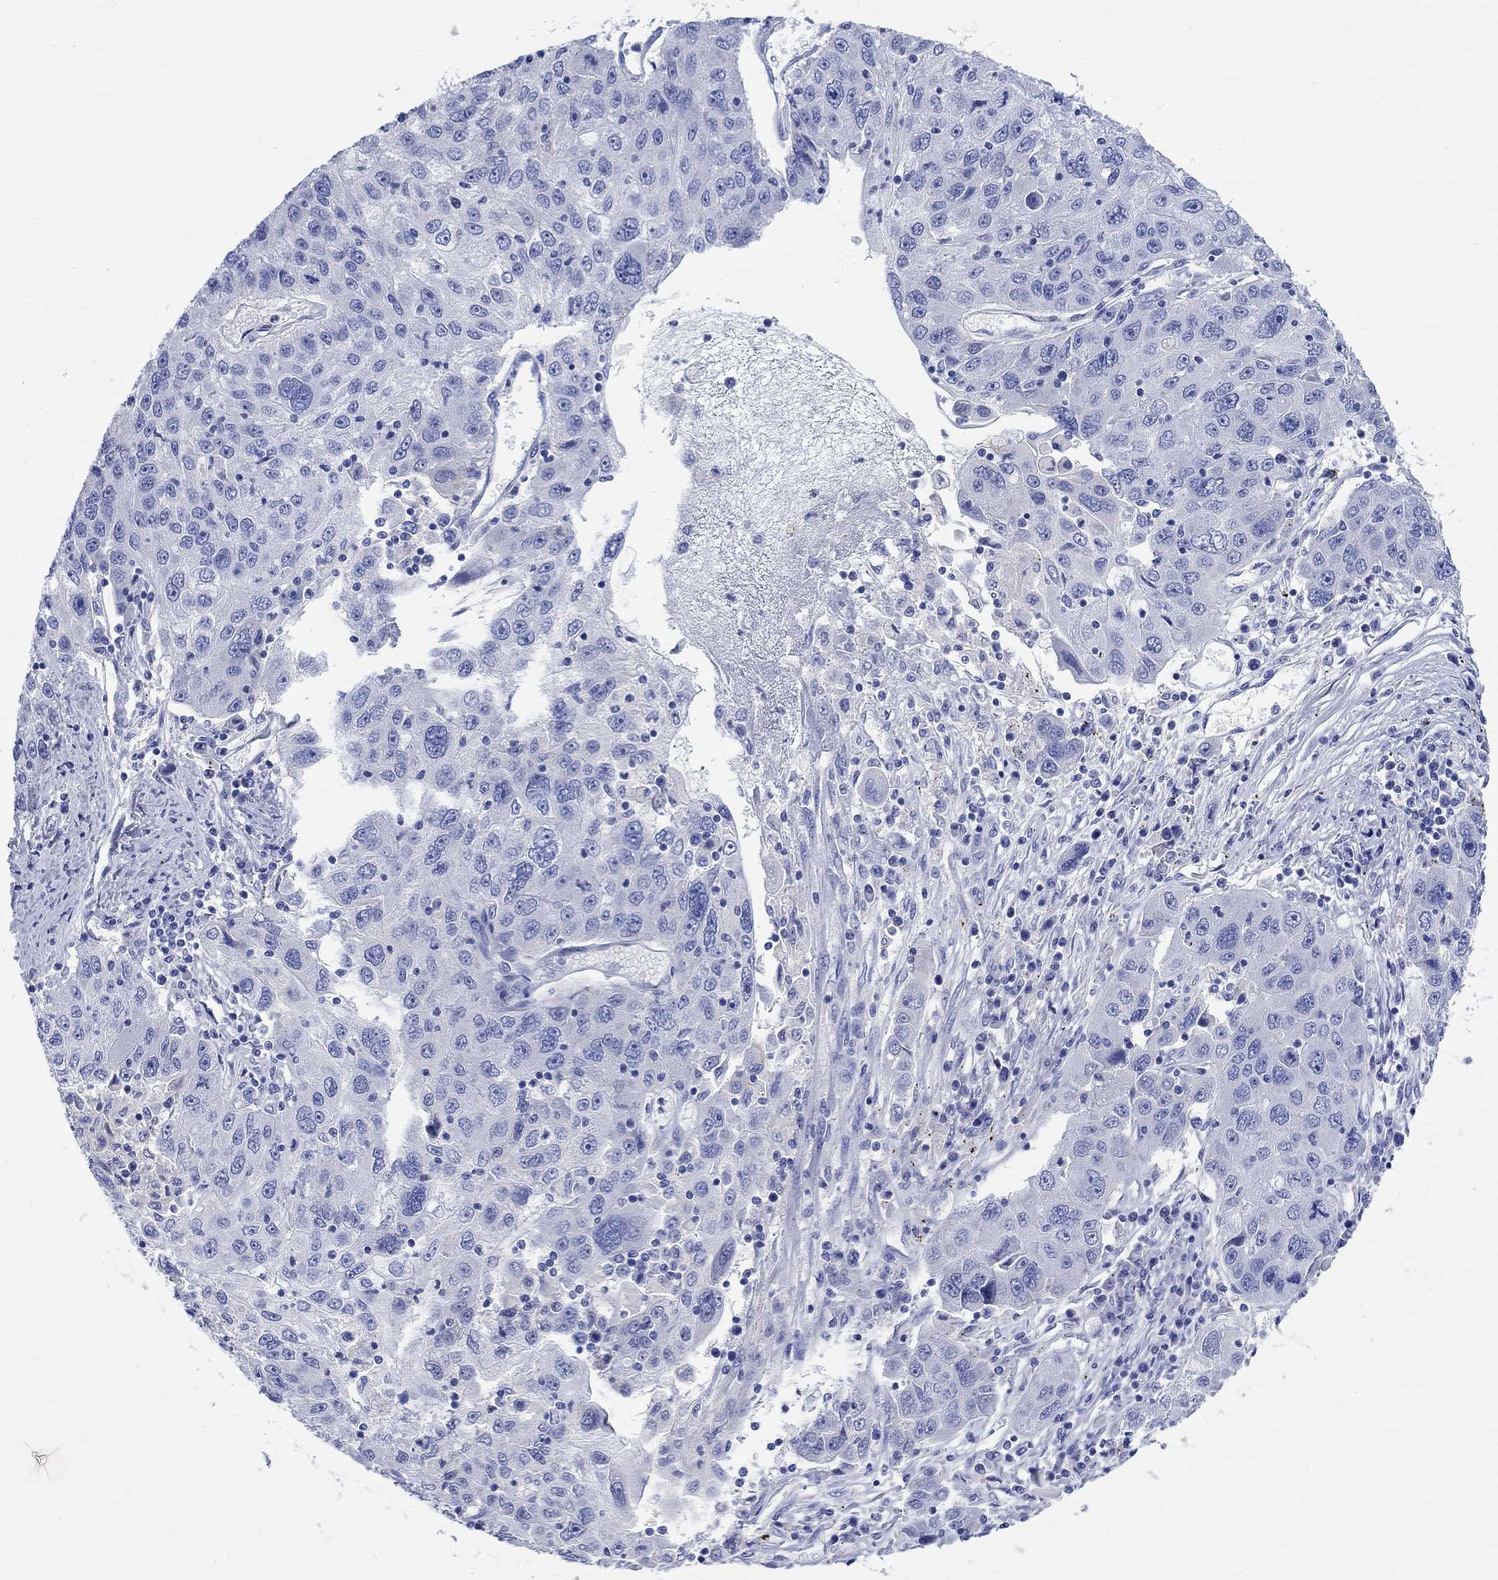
{"staining": {"intensity": "negative", "quantity": "none", "location": "none"}, "tissue": "stomach cancer", "cell_type": "Tumor cells", "image_type": "cancer", "snomed": [{"axis": "morphology", "description": "Adenocarcinoma, NOS"}, {"axis": "topography", "description": "Stomach"}], "caption": "Tumor cells show no significant protein staining in stomach adenocarcinoma.", "gene": "SHISA4", "patient": {"sex": "male", "age": 56}}